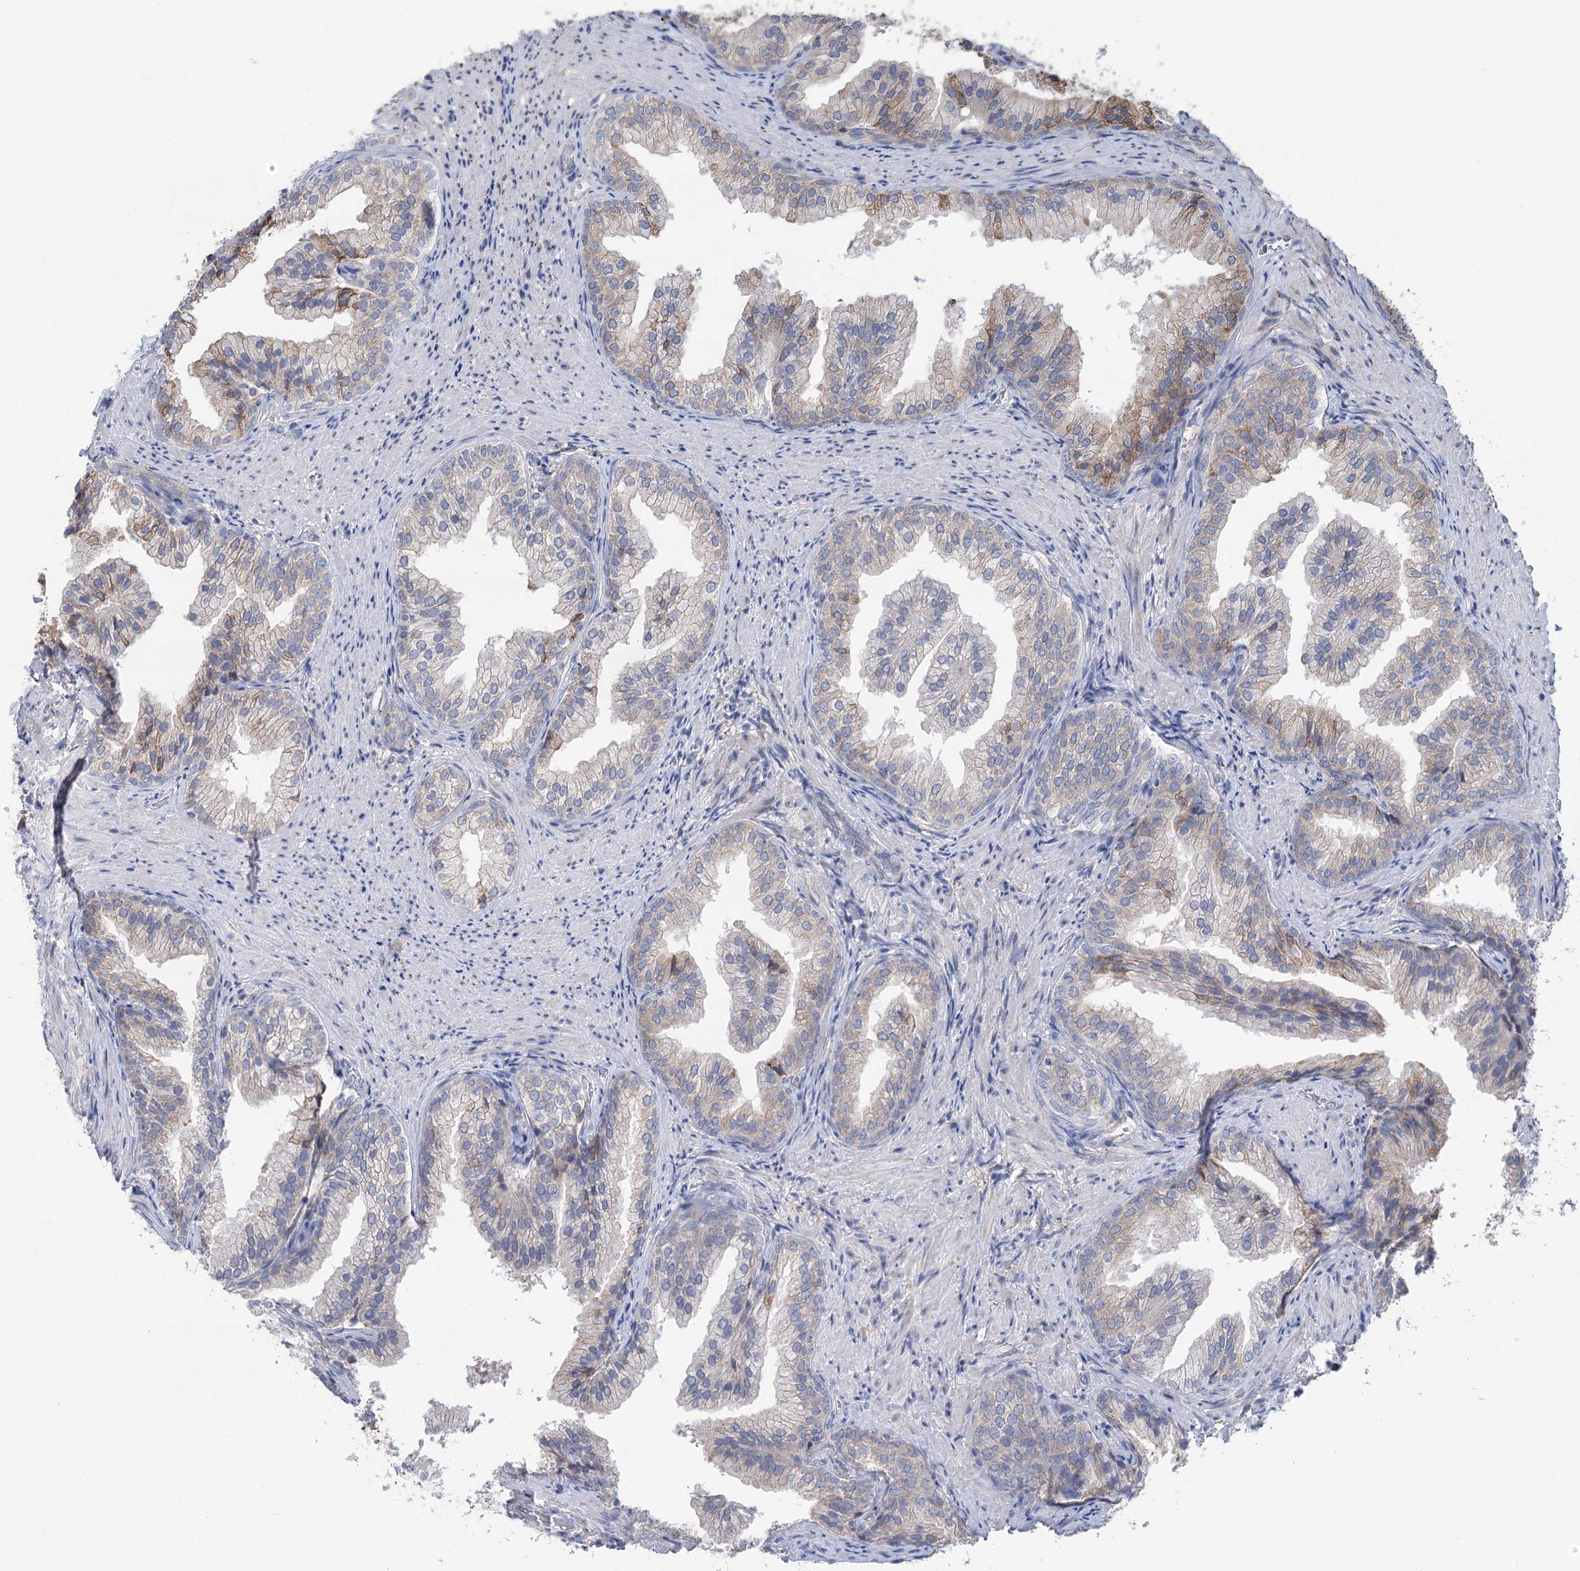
{"staining": {"intensity": "moderate", "quantity": "25%-75%", "location": "cytoplasmic/membranous"}, "tissue": "prostate", "cell_type": "Glandular cells", "image_type": "normal", "snomed": [{"axis": "morphology", "description": "Normal tissue, NOS"}, {"axis": "topography", "description": "Prostate"}], "caption": "Approximately 25%-75% of glandular cells in benign prostate exhibit moderate cytoplasmic/membranous protein expression as visualized by brown immunohistochemical staining.", "gene": "METTL24", "patient": {"sex": "male", "age": 76}}